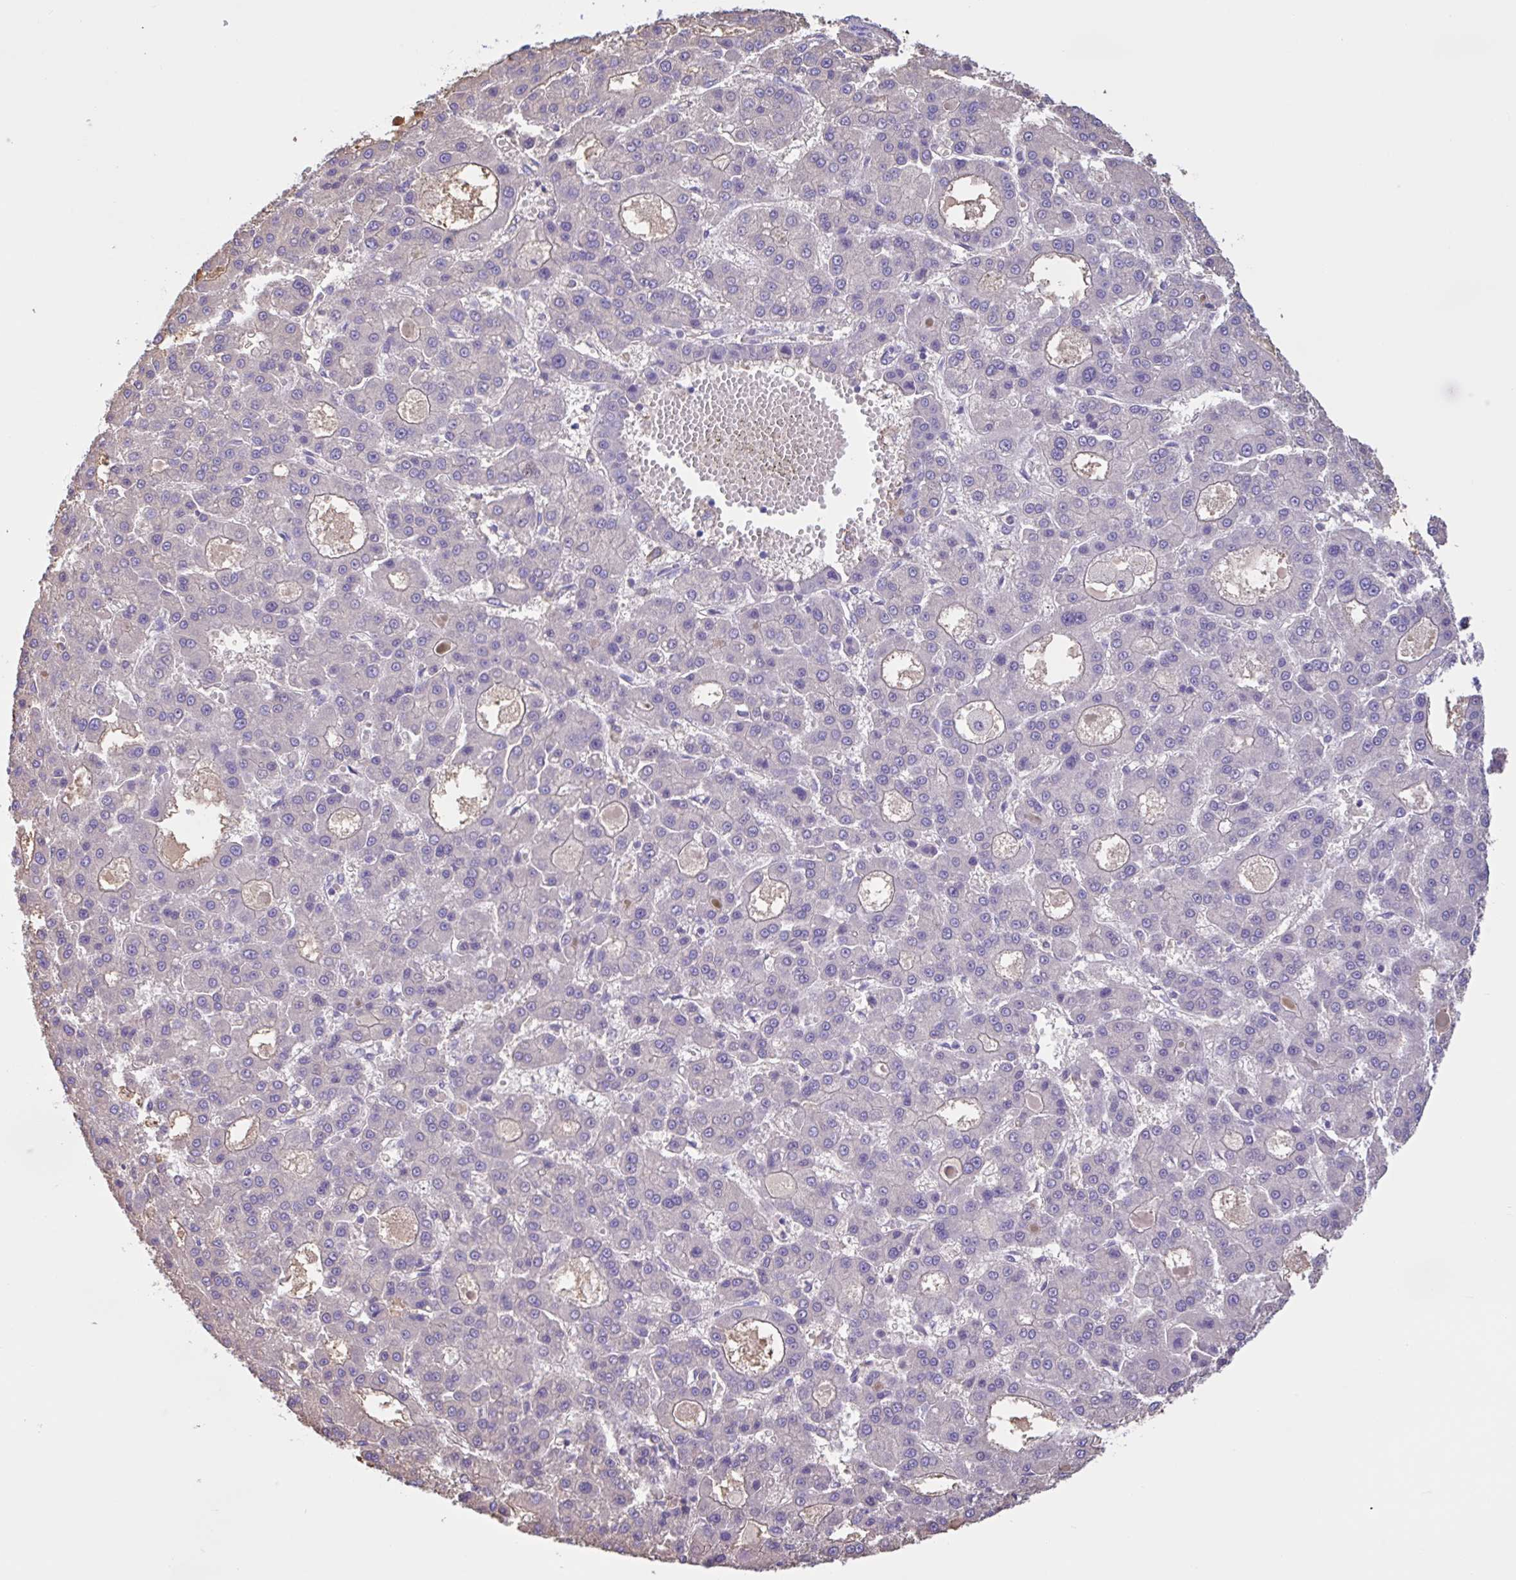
{"staining": {"intensity": "negative", "quantity": "none", "location": "none"}, "tissue": "liver cancer", "cell_type": "Tumor cells", "image_type": "cancer", "snomed": [{"axis": "morphology", "description": "Carcinoma, Hepatocellular, NOS"}, {"axis": "topography", "description": "Liver"}], "caption": "High power microscopy histopathology image of an IHC histopathology image of hepatocellular carcinoma (liver), revealing no significant positivity in tumor cells.", "gene": "LARGE2", "patient": {"sex": "male", "age": 70}}